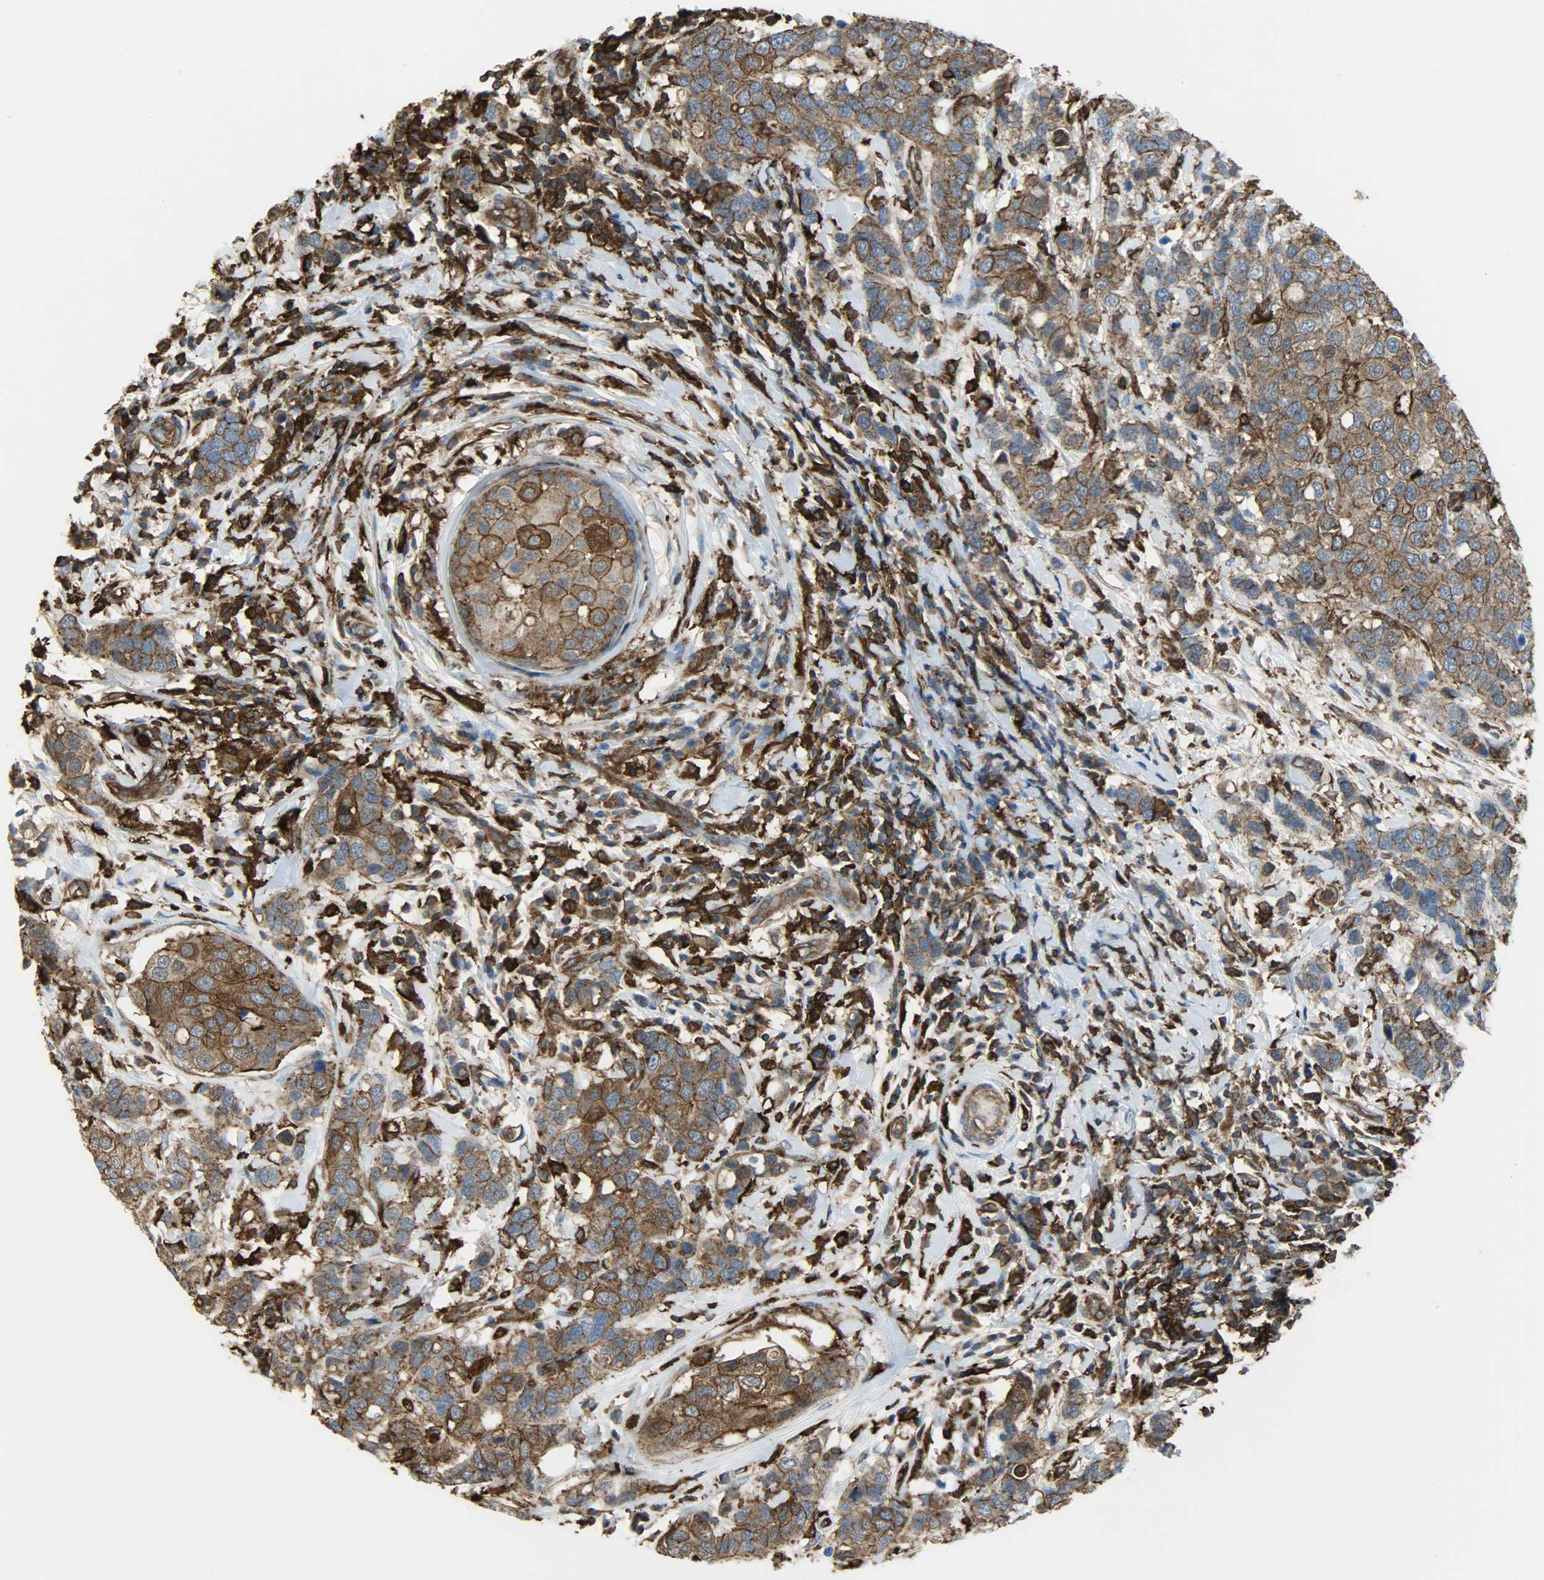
{"staining": {"intensity": "strong", "quantity": ">75%", "location": "cytoplasmic/membranous"}, "tissue": "breast cancer", "cell_type": "Tumor cells", "image_type": "cancer", "snomed": [{"axis": "morphology", "description": "Duct carcinoma"}, {"axis": "topography", "description": "Breast"}], "caption": "IHC photomicrograph of breast cancer stained for a protein (brown), which reveals high levels of strong cytoplasmic/membranous expression in approximately >75% of tumor cells.", "gene": "VASP", "patient": {"sex": "female", "age": 27}}